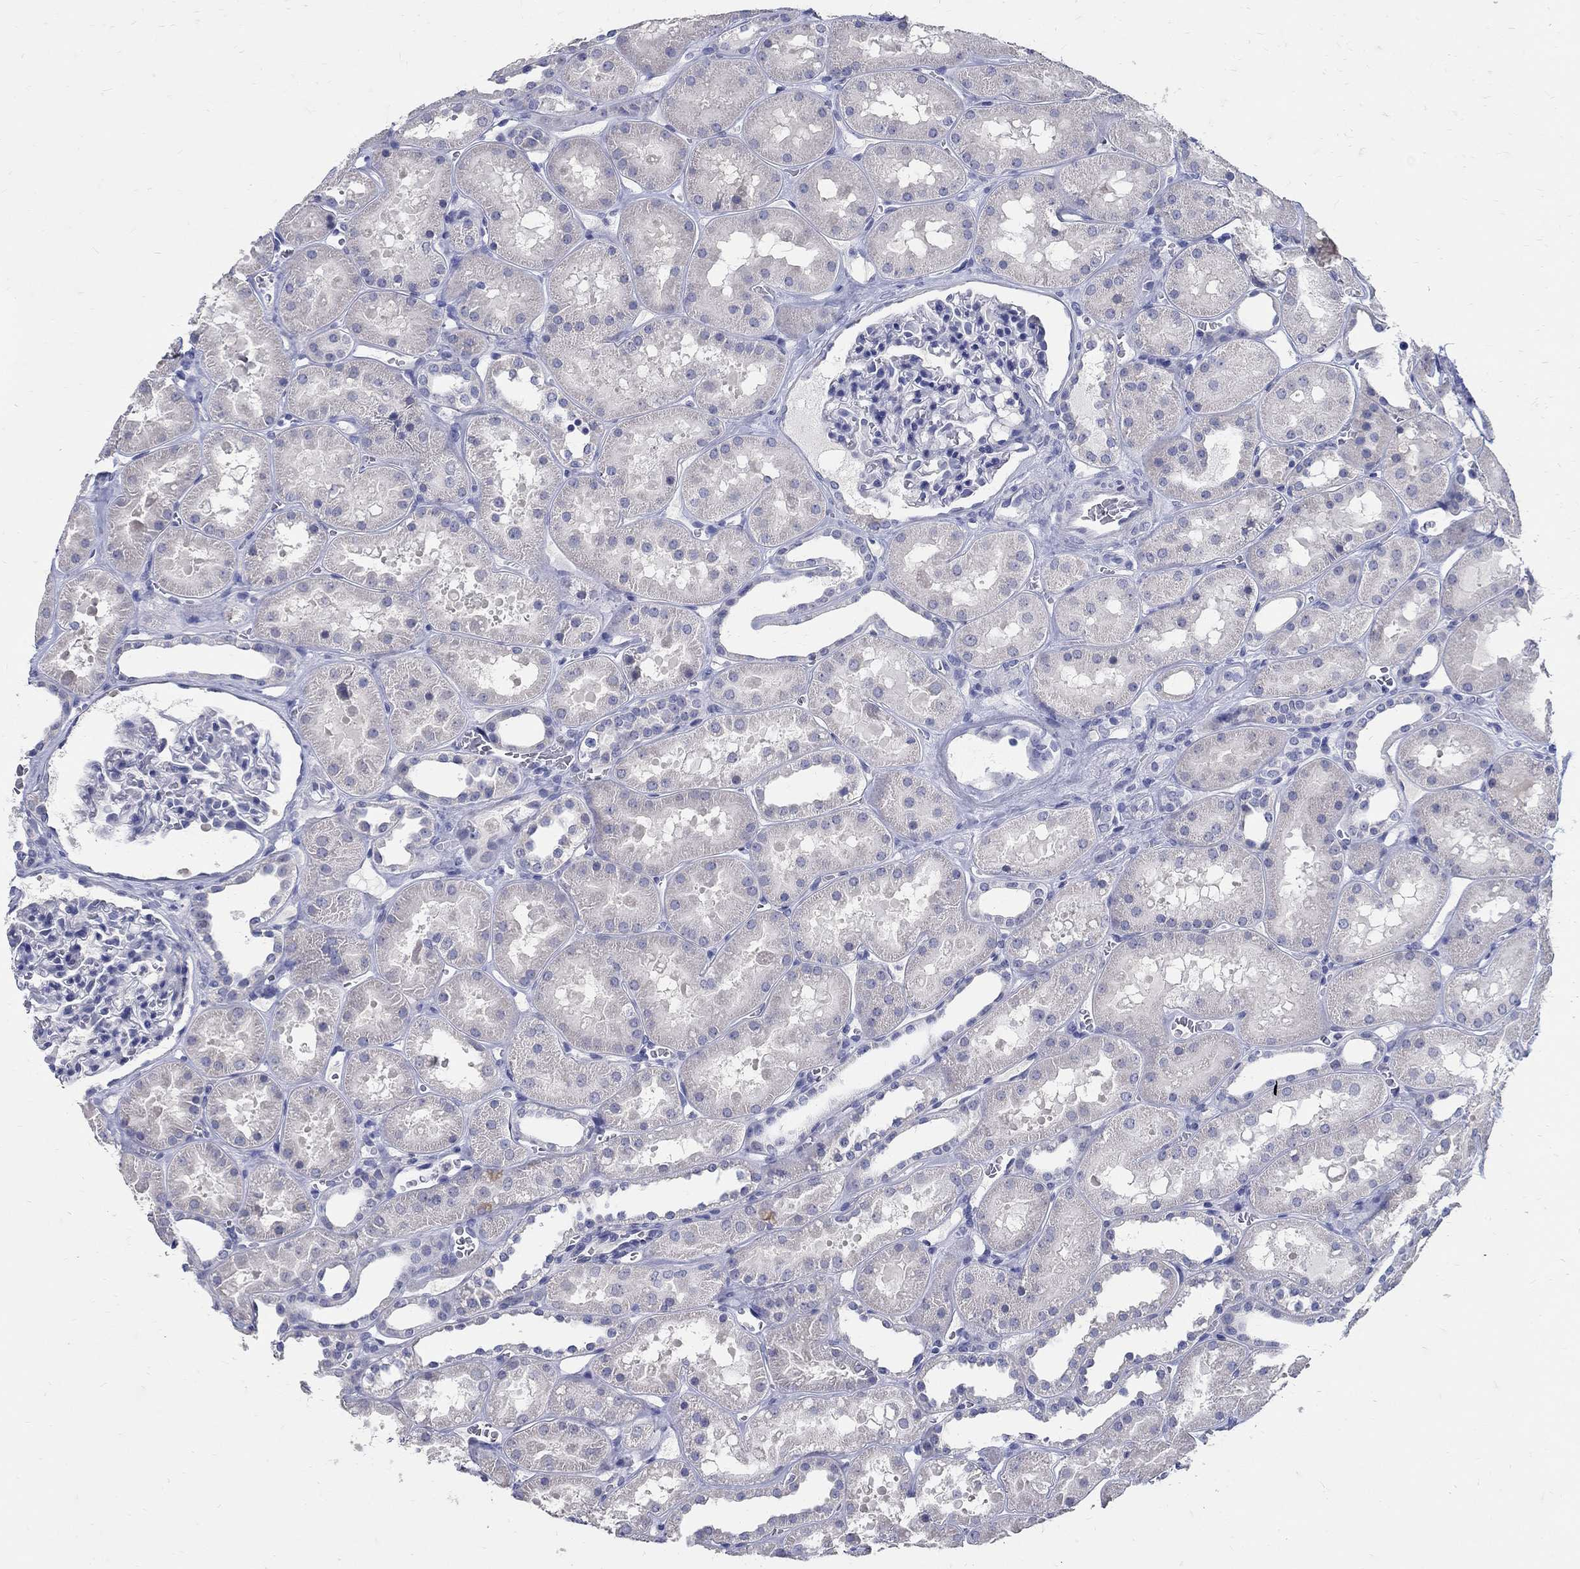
{"staining": {"intensity": "negative", "quantity": "none", "location": "none"}, "tissue": "kidney", "cell_type": "Cells in glomeruli", "image_type": "normal", "snomed": [{"axis": "morphology", "description": "Normal tissue, NOS"}, {"axis": "topography", "description": "Kidney"}], "caption": "Immunohistochemistry histopathology image of benign human kidney stained for a protein (brown), which shows no positivity in cells in glomeruli.", "gene": "SOX2", "patient": {"sex": "female", "age": 41}}